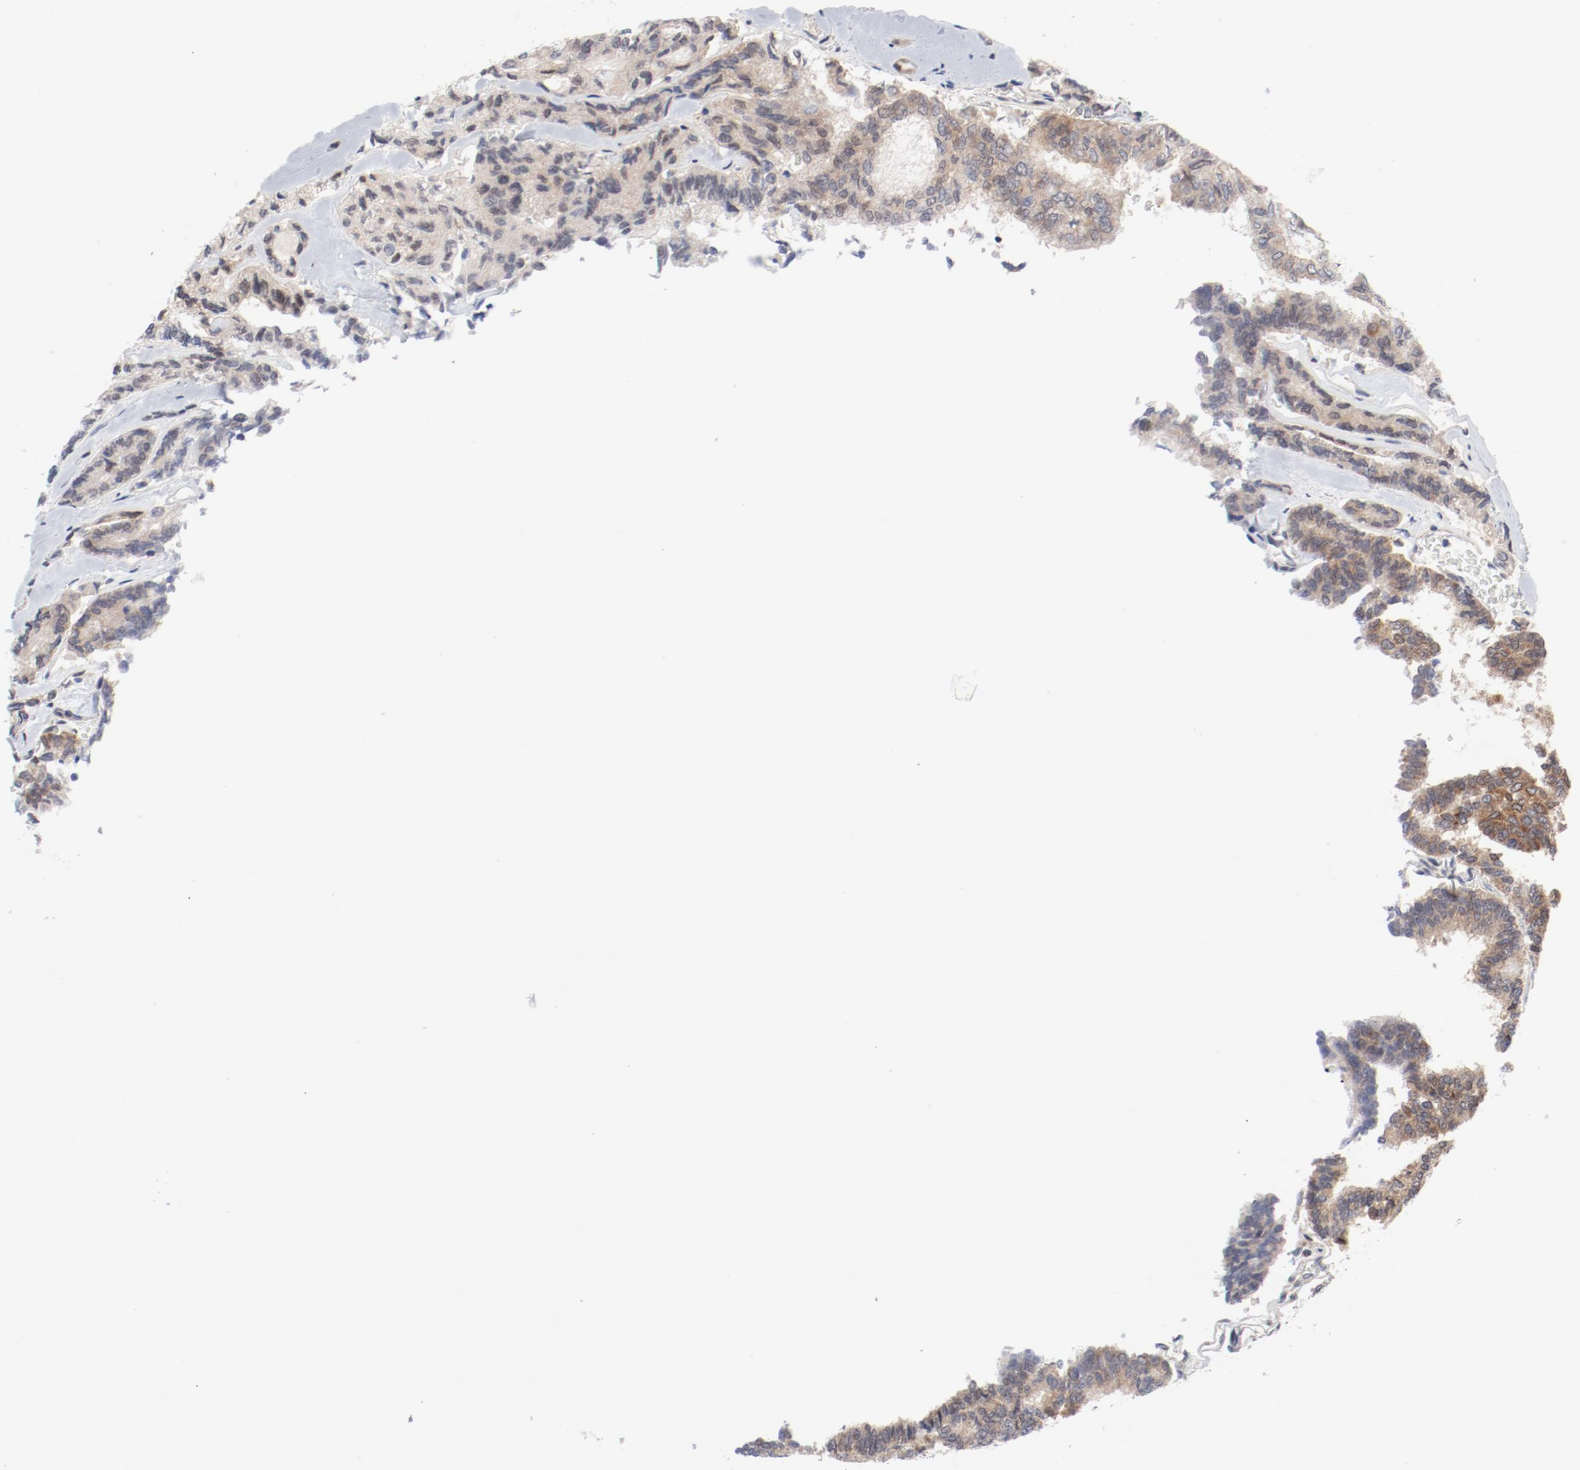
{"staining": {"intensity": "moderate", "quantity": ">75%", "location": "cytoplasmic/membranous"}, "tissue": "thyroid cancer", "cell_type": "Tumor cells", "image_type": "cancer", "snomed": [{"axis": "morphology", "description": "Papillary adenocarcinoma, NOS"}, {"axis": "topography", "description": "Thyroid gland"}], "caption": "About >75% of tumor cells in human thyroid cancer (papillary adenocarcinoma) demonstrate moderate cytoplasmic/membranous protein positivity as visualized by brown immunohistochemical staining.", "gene": "BAD", "patient": {"sex": "female", "age": 35}}